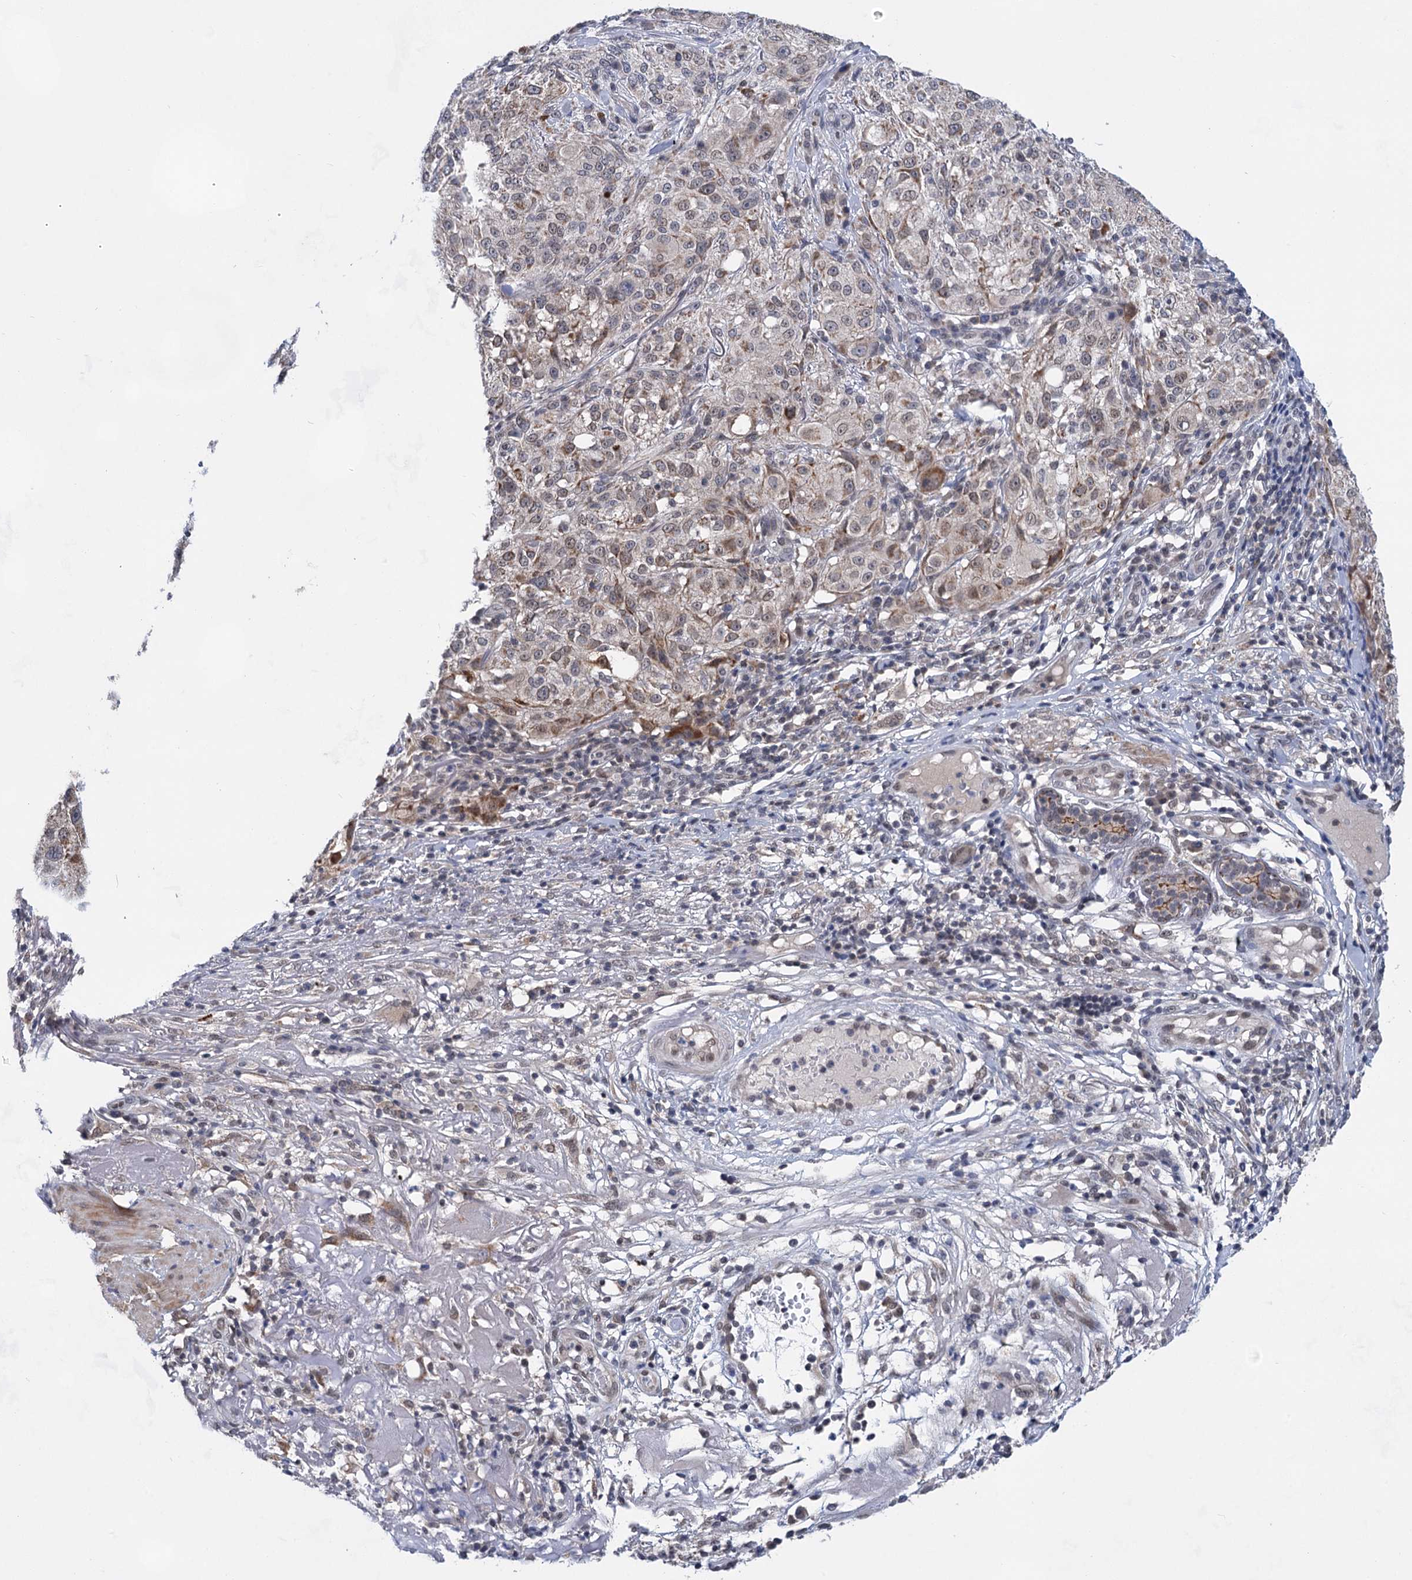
{"staining": {"intensity": "moderate", "quantity": "<25%", "location": "cytoplasmic/membranous"}, "tissue": "melanoma", "cell_type": "Tumor cells", "image_type": "cancer", "snomed": [{"axis": "morphology", "description": "Necrosis, NOS"}, {"axis": "morphology", "description": "Malignant melanoma, NOS"}, {"axis": "topography", "description": "Skin"}], "caption": "This micrograph shows IHC staining of melanoma, with low moderate cytoplasmic/membranous positivity in approximately <25% of tumor cells.", "gene": "TTC17", "patient": {"sex": "female", "age": 87}}